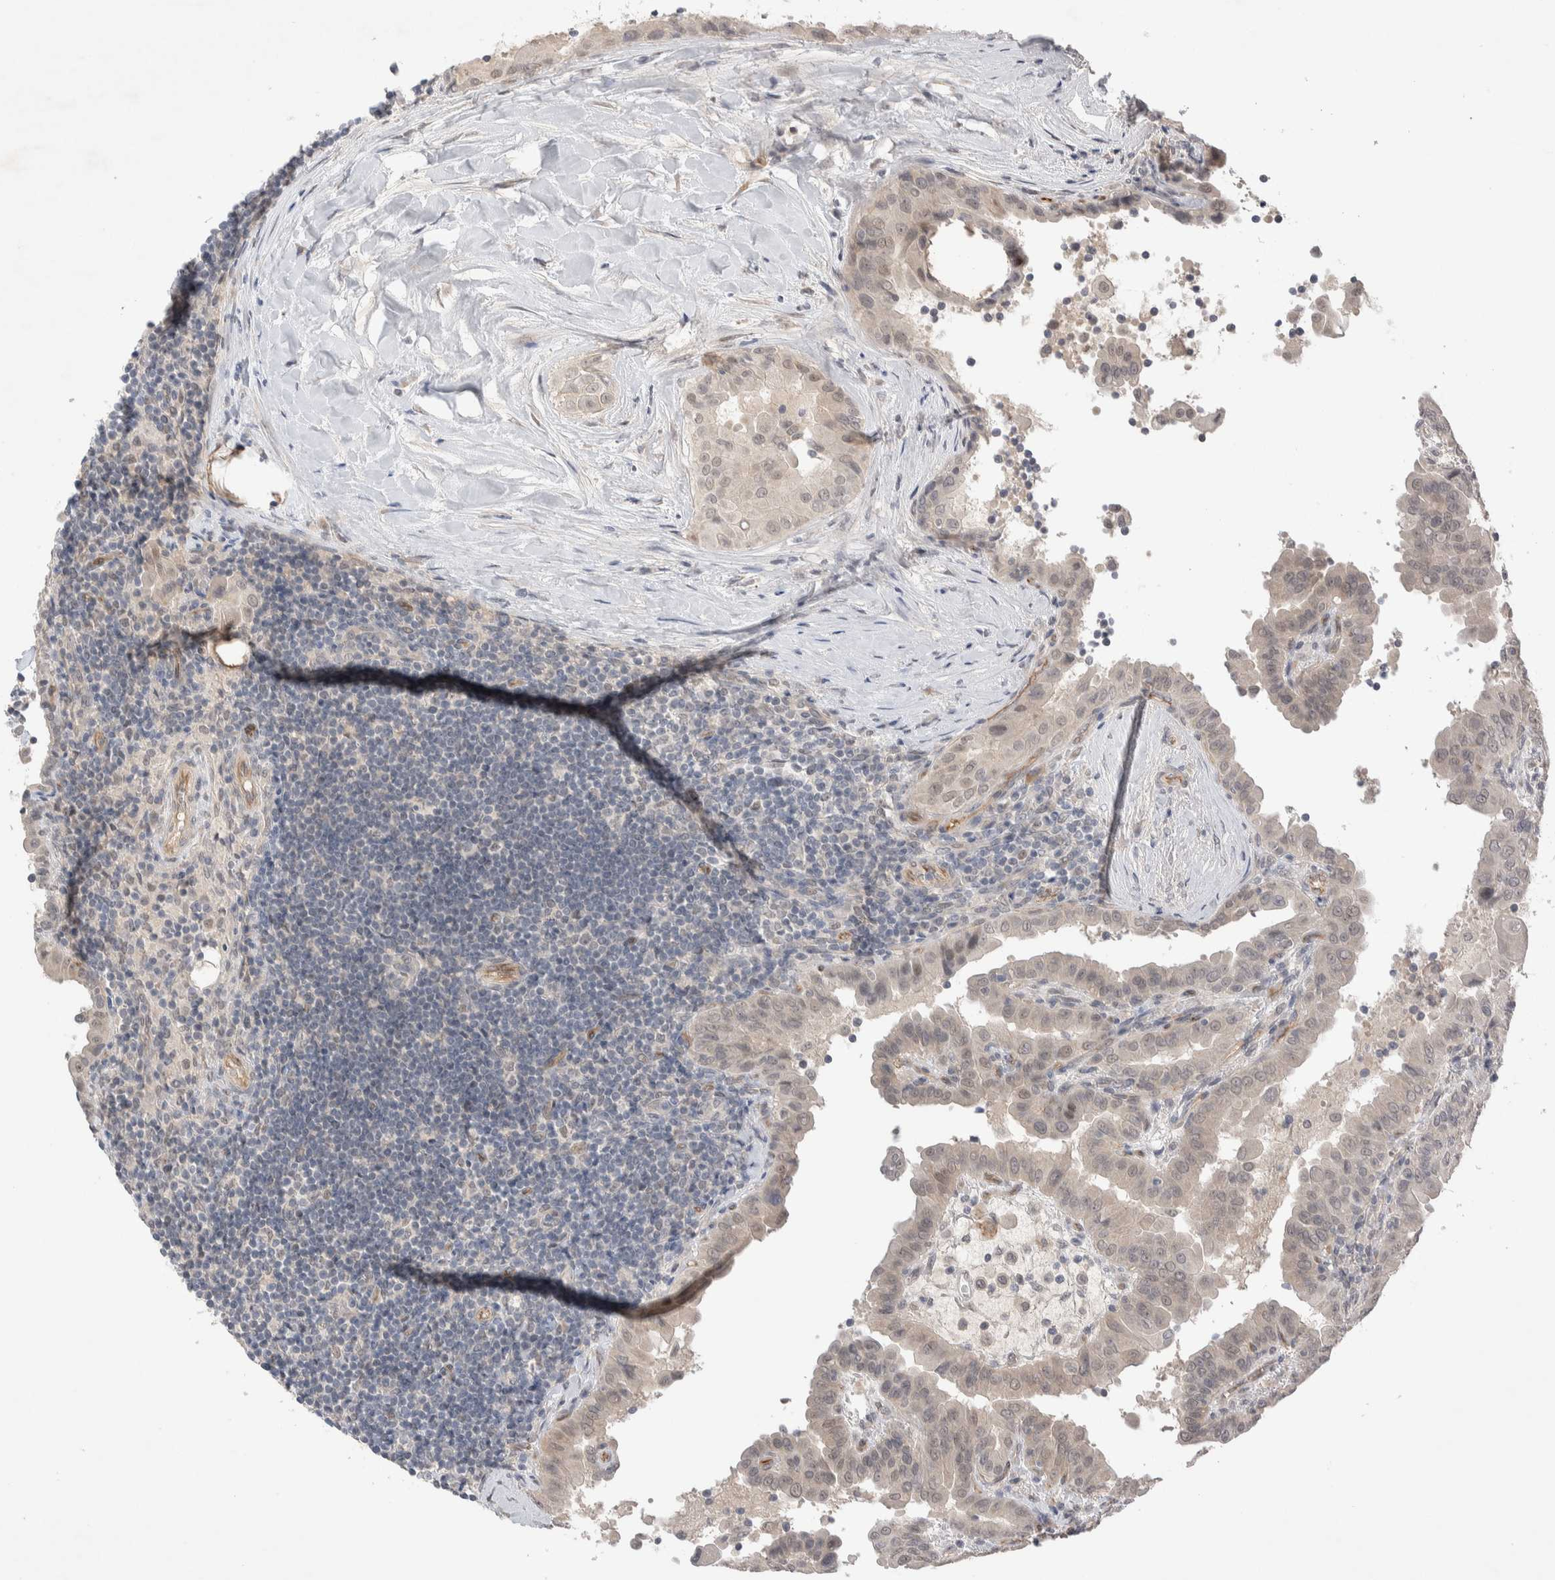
{"staining": {"intensity": "negative", "quantity": "none", "location": "none"}, "tissue": "thyroid cancer", "cell_type": "Tumor cells", "image_type": "cancer", "snomed": [{"axis": "morphology", "description": "Papillary adenocarcinoma, NOS"}, {"axis": "topography", "description": "Thyroid gland"}], "caption": "High power microscopy micrograph of an immunohistochemistry micrograph of thyroid cancer (papillary adenocarcinoma), revealing no significant staining in tumor cells.", "gene": "ZNF704", "patient": {"sex": "male", "age": 33}}